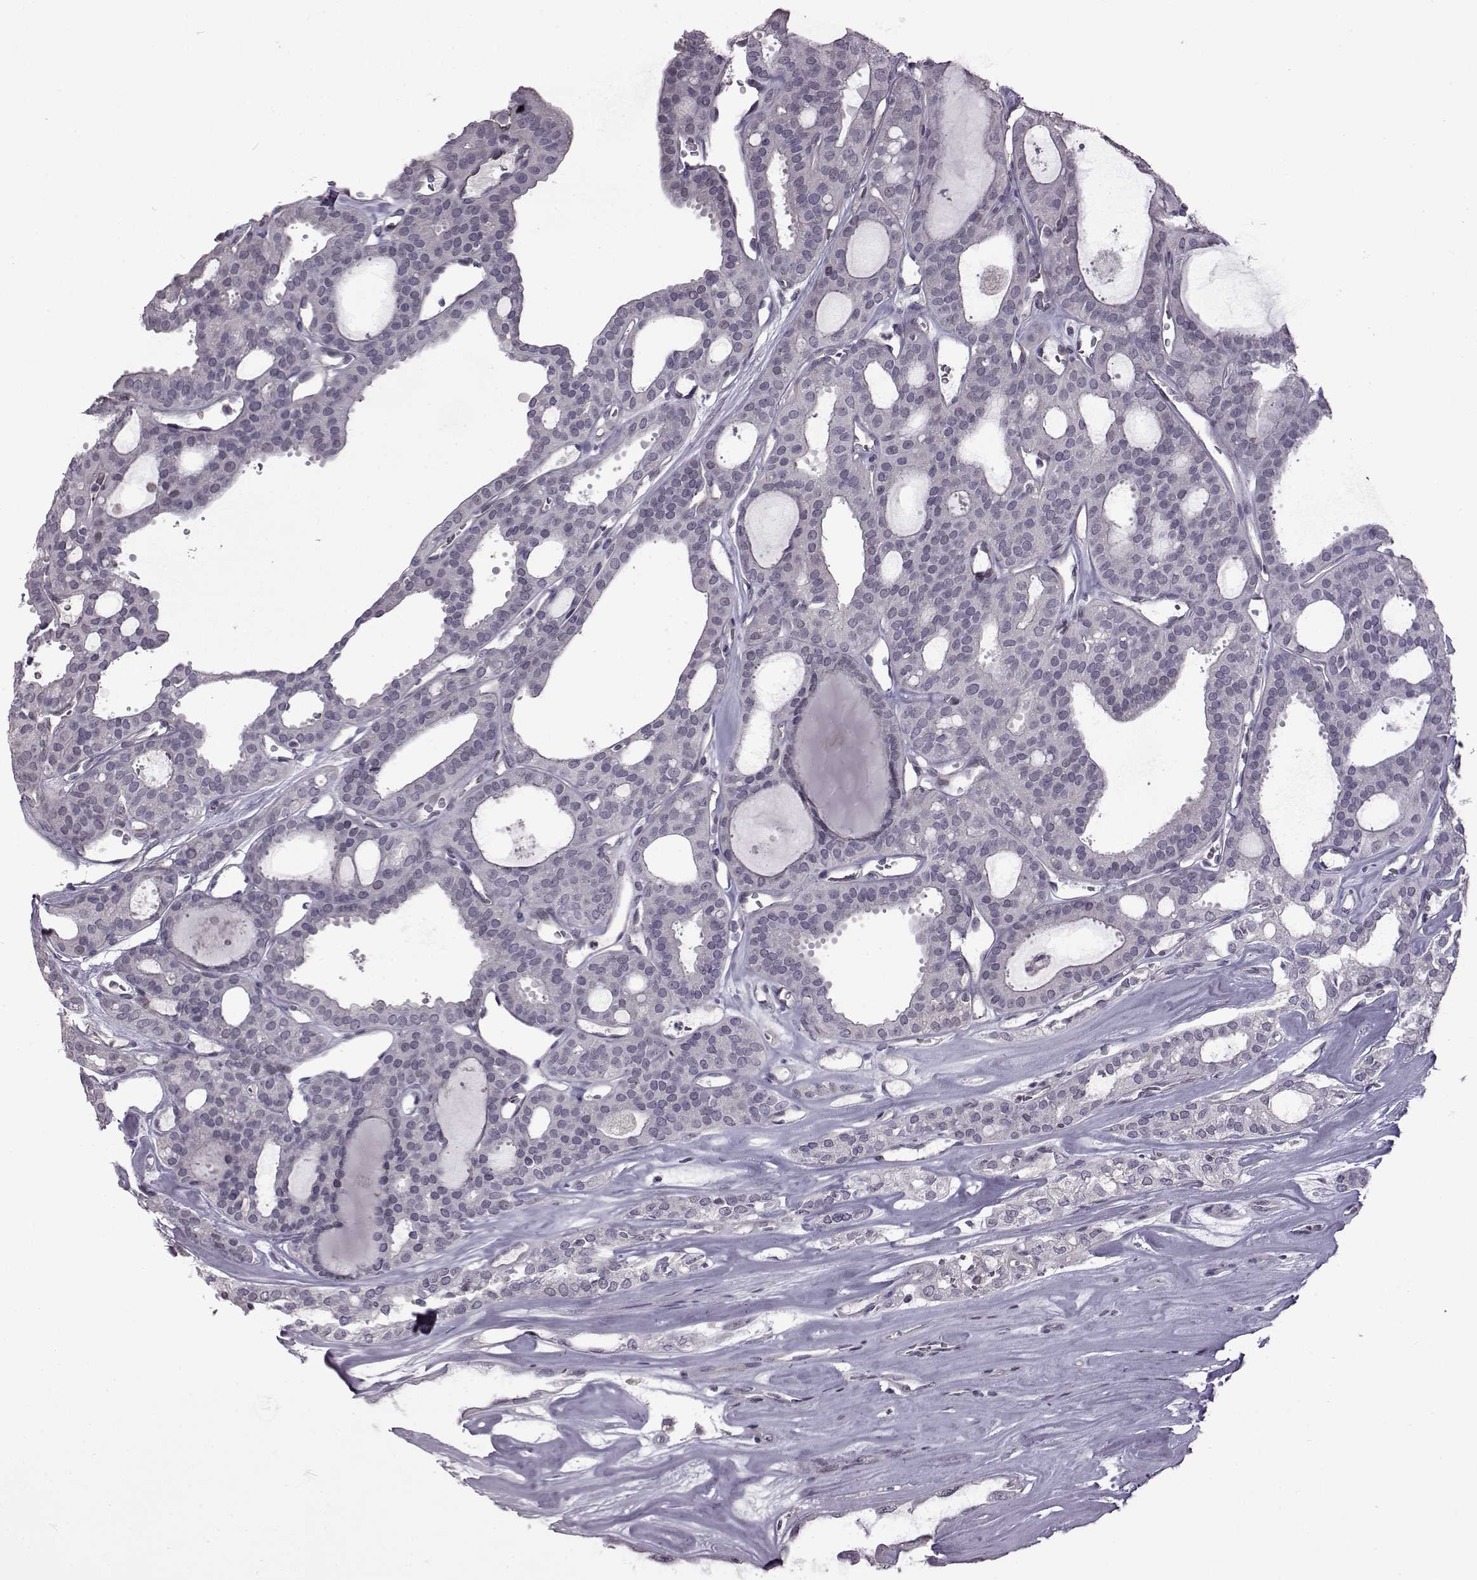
{"staining": {"intensity": "negative", "quantity": "none", "location": "none"}, "tissue": "thyroid cancer", "cell_type": "Tumor cells", "image_type": "cancer", "snomed": [{"axis": "morphology", "description": "Follicular adenoma carcinoma, NOS"}, {"axis": "topography", "description": "Thyroid gland"}], "caption": "Protein analysis of thyroid cancer exhibits no significant staining in tumor cells.", "gene": "GAL", "patient": {"sex": "male", "age": 75}}